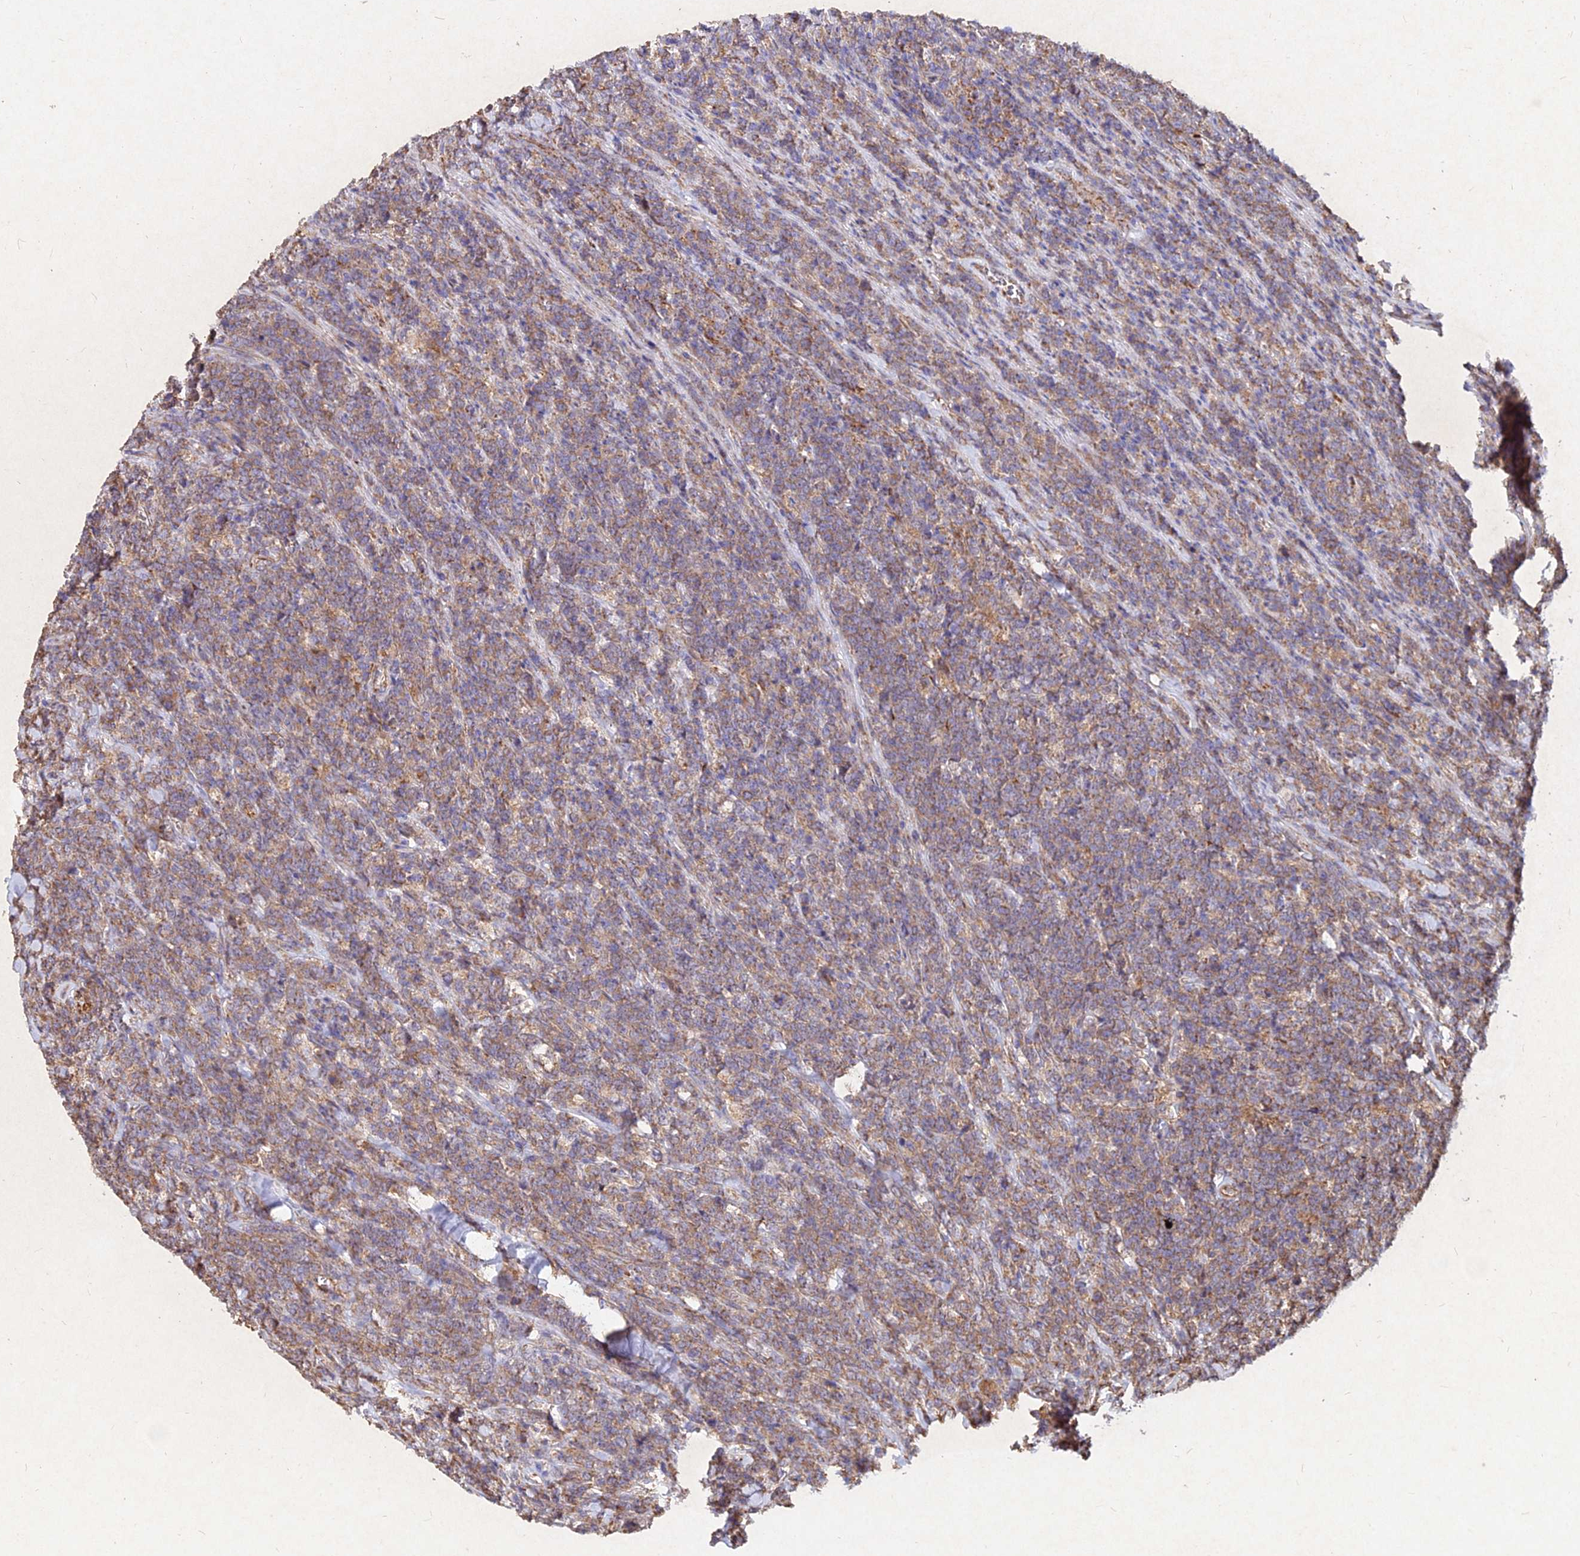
{"staining": {"intensity": "weak", "quantity": "25%-75%", "location": "cytoplasmic/membranous"}, "tissue": "lymphoma", "cell_type": "Tumor cells", "image_type": "cancer", "snomed": [{"axis": "morphology", "description": "Malignant lymphoma, non-Hodgkin's type, High grade"}, {"axis": "topography", "description": "Small intestine"}], "caption": "Protein staining of malignant lymphoma, non-Hodgkin's type (high-grade) tissue demonstrates weak cytoplasmic/membranous positivity in approximately 25%-75% of tumor cells.", "gene": "SKA1", "patient": {"sex": "male", "age": 8}}